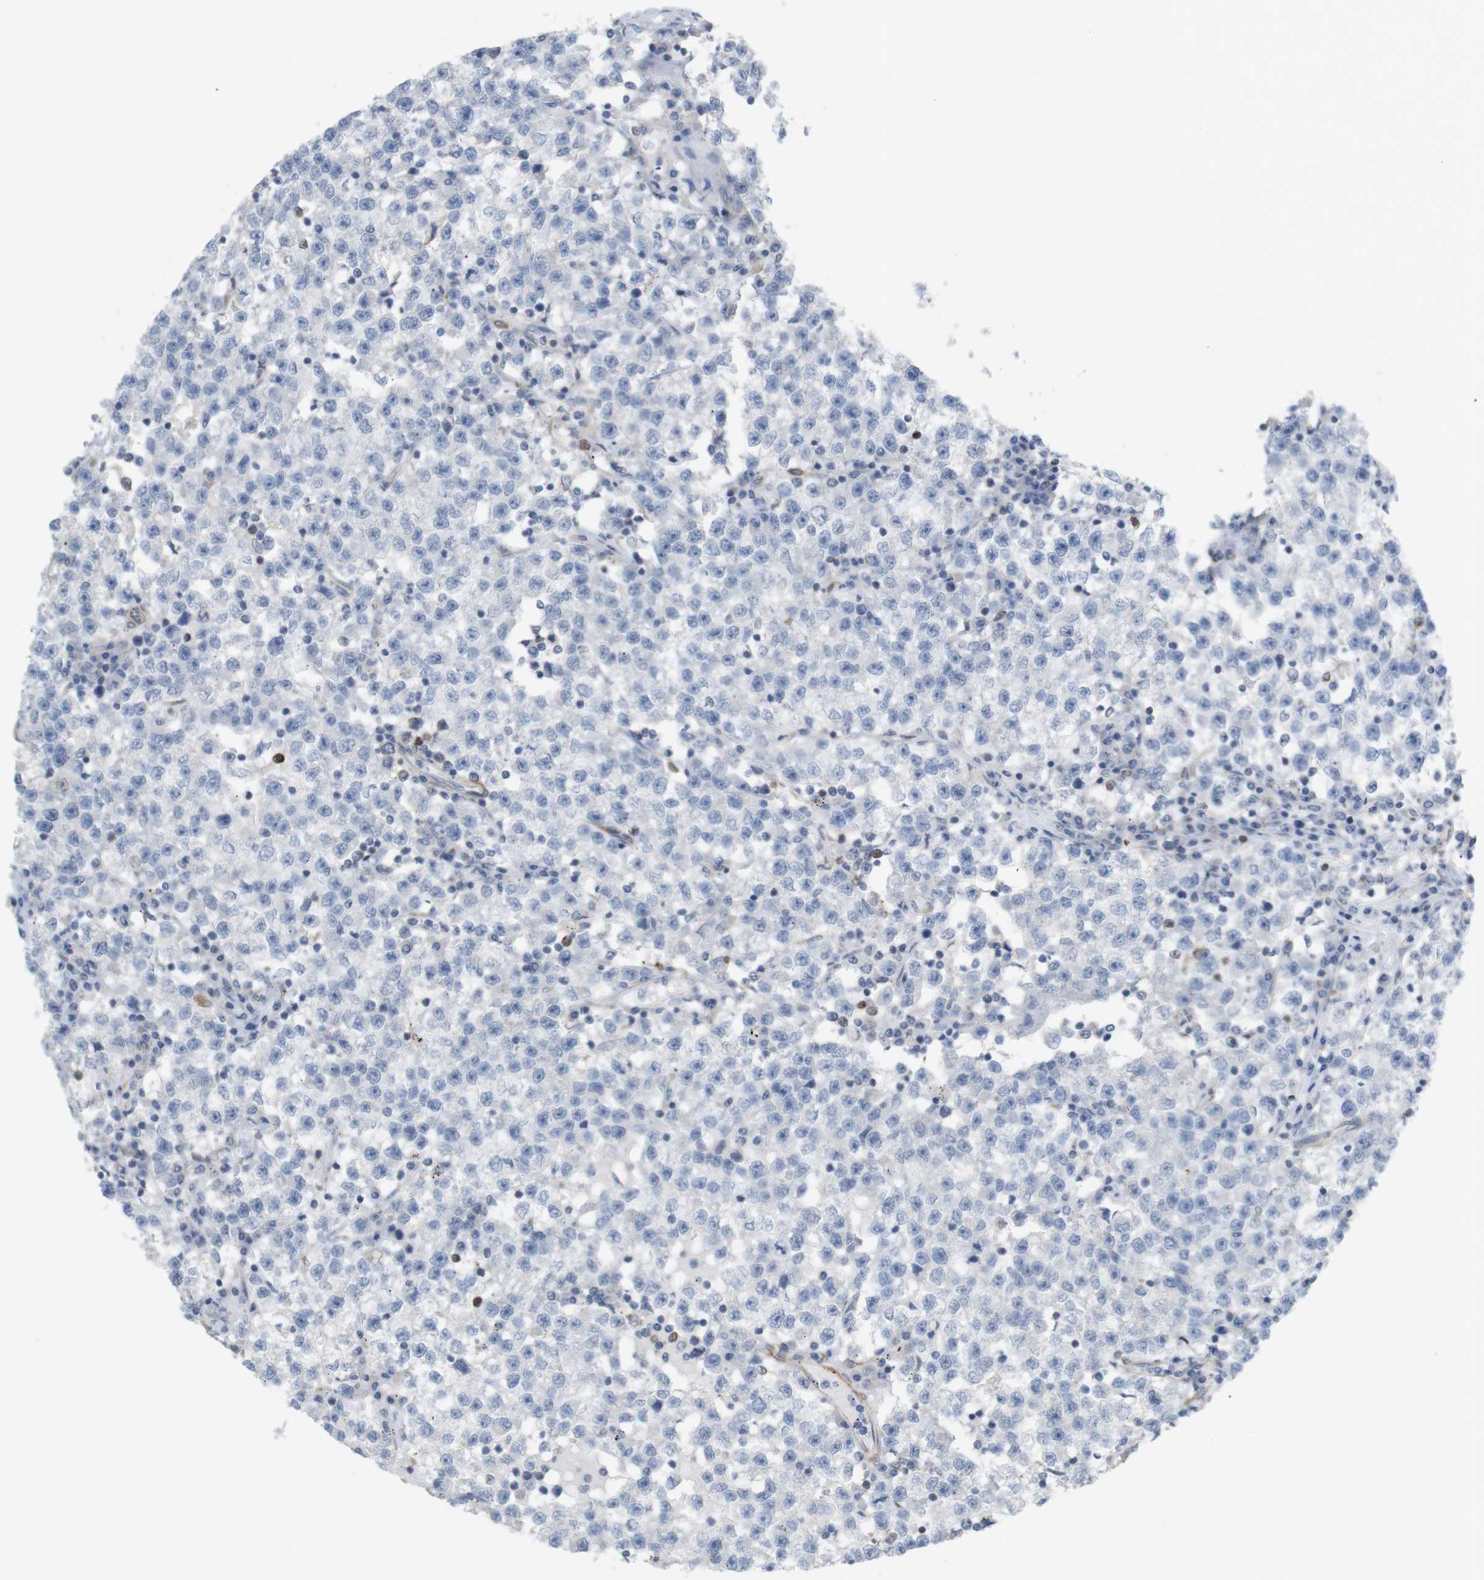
{"staining": {"intensity": "negative", "quantity": "none", "location": "none"}, "tissue": "testis cancer", "cell_type": "Tumor cells", "image_type": "cancer", "snomed": [{"axis": "morphology", "description": "Seminoma, NOS"}, {"axis": "topography", "description": "Testis"}], "caption": "Immunohistochemistry (IHC) micrograph of neoplastic tissue: testis seminoma stained with DAB exhibits no significant protein positivity in tumor cells.", "gene": "ITPR1", "patient": {"sex": "male", "age": 22}}